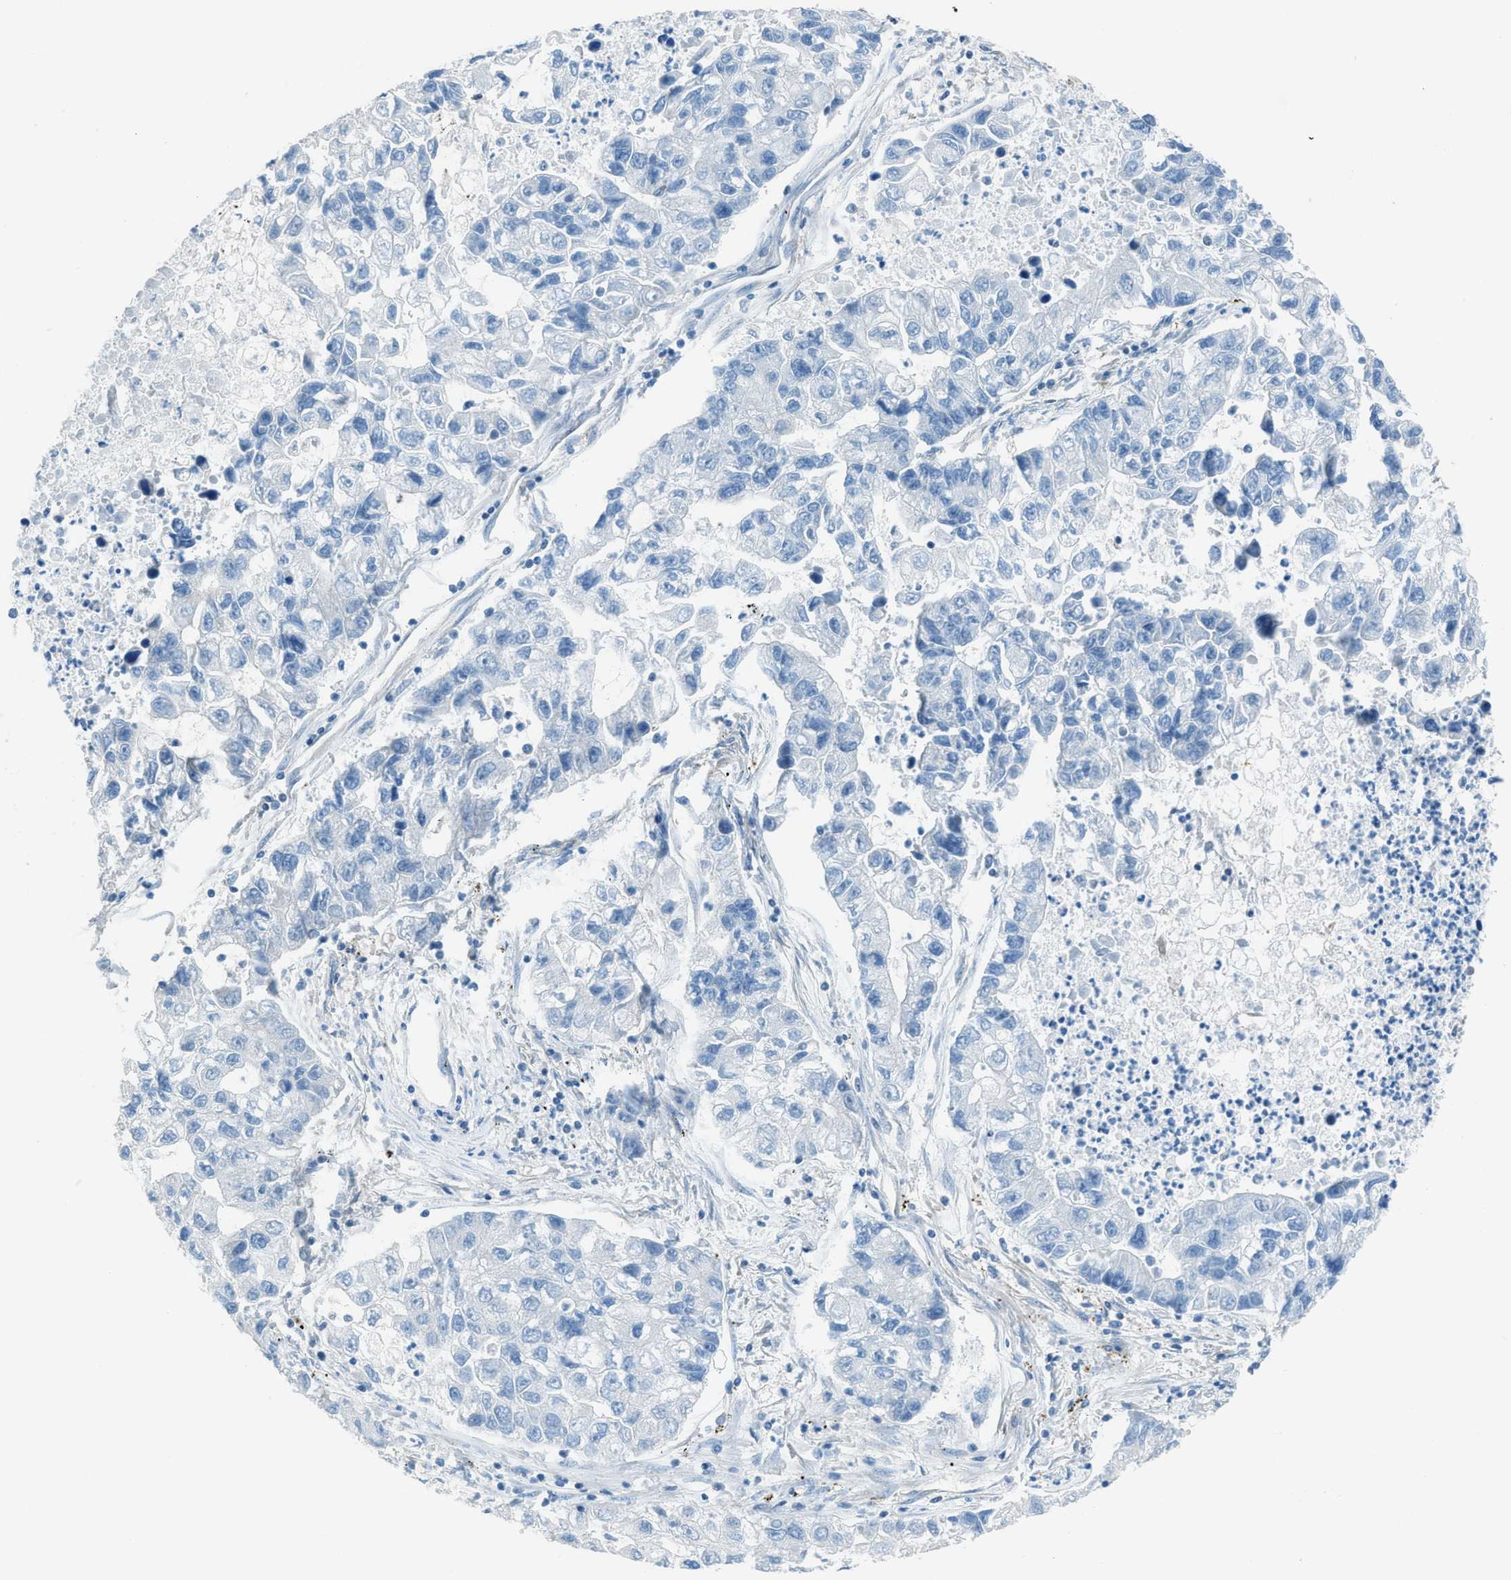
{"staining": {"intensity": "negative", "quantity": "none", "location": "none"}, "tissue": "lung cancer", "cell_type": "Tumor cells", "image_type": "cancer", "snomed": [{"axis": "morphology", "description": "Adenocarcinoma, NOS"}, {"axis": "topography", "description": "Lung"}], "caption": "This is a photomicrograph of immunohistochemistry staining of lung cancer, which shows no staining in tumor cells.", "gene": "PRKN", "patient": {"sex": "female", "age": 51}}